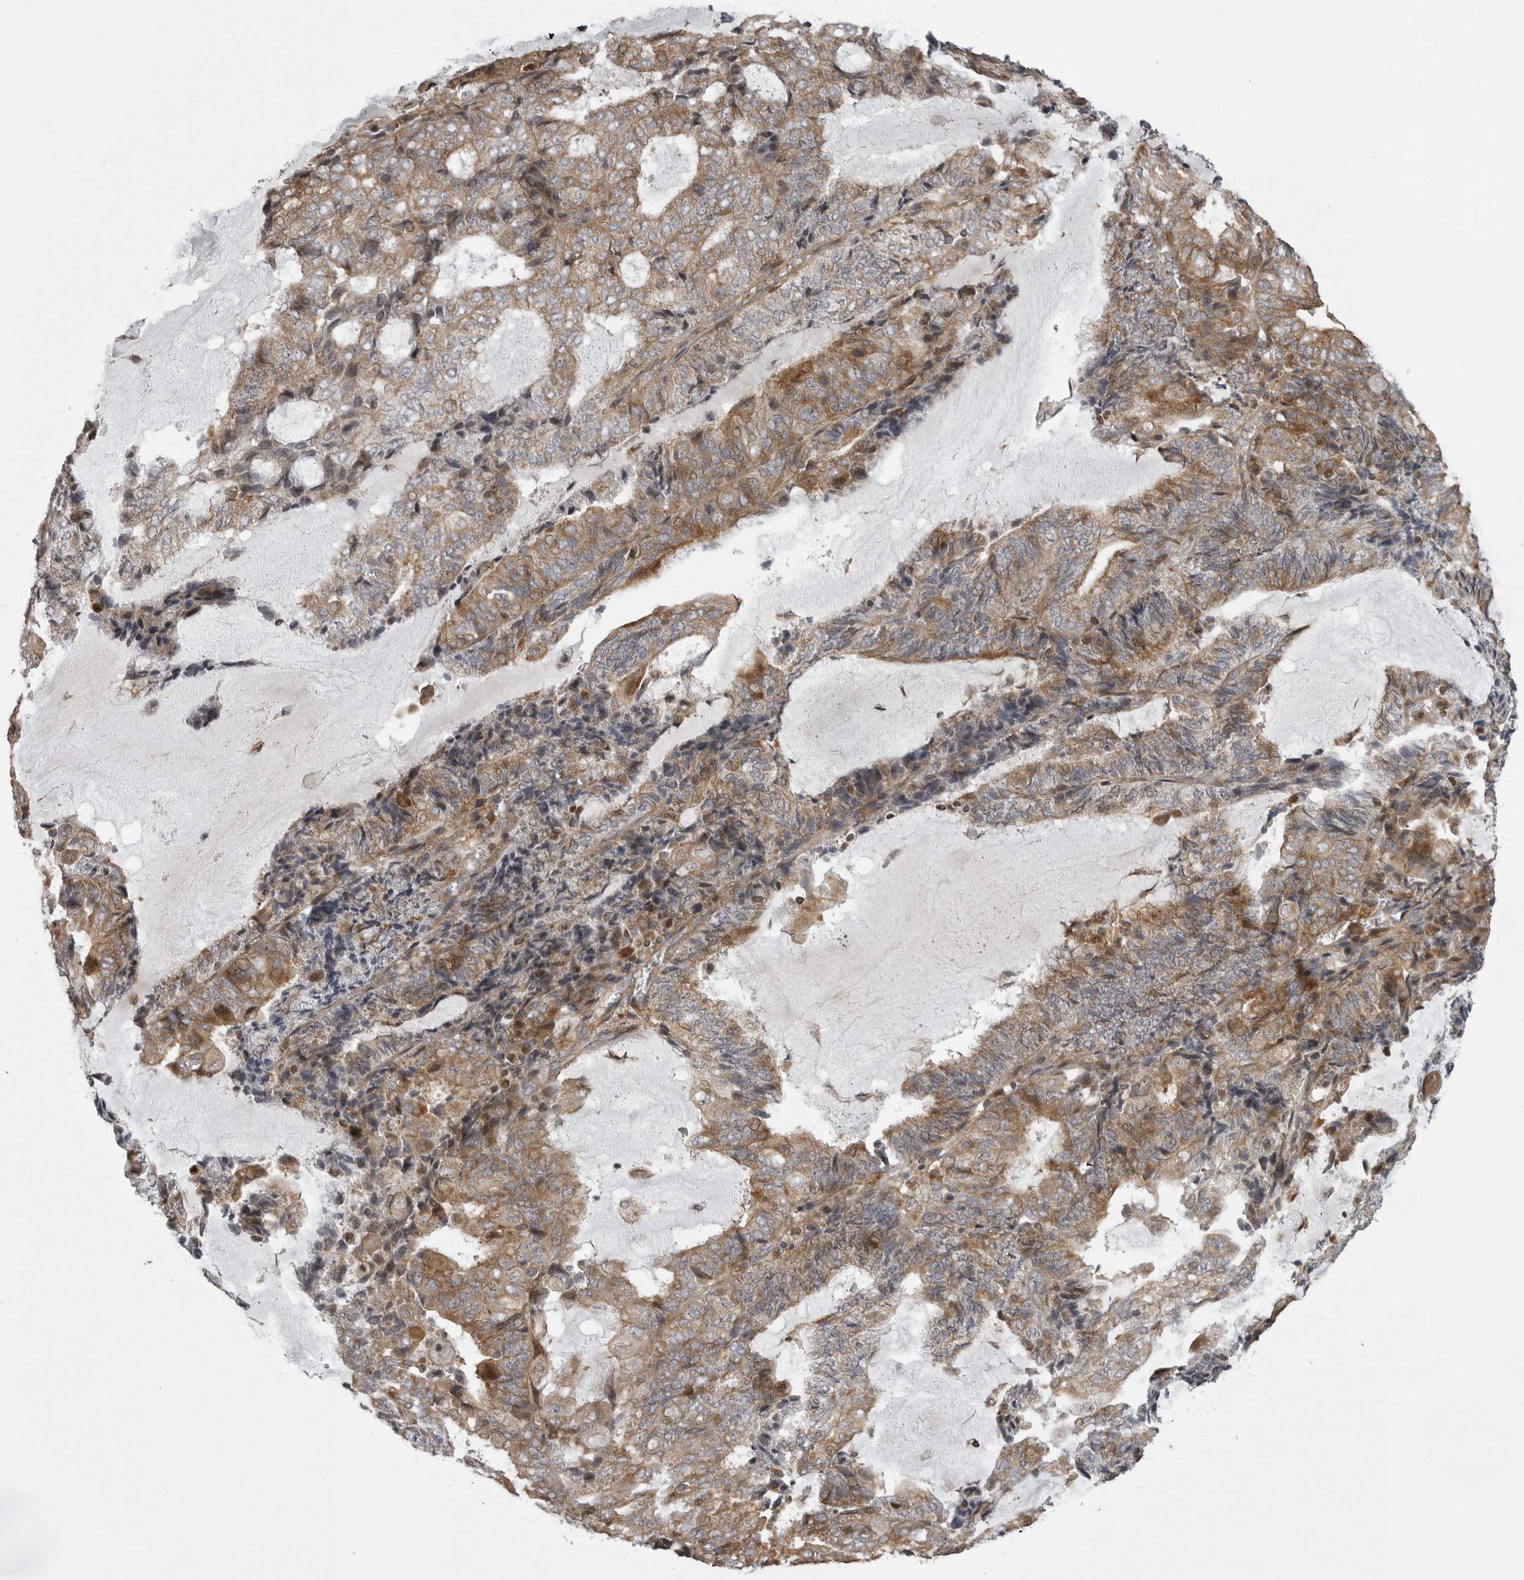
{"staining": {"intensity": "moderate", "quantity": ">75%", "location": "cytoplasmic/membranous"}, "tissue": "endometrial cancer", "cell_type": "Tumor cells", "image_type": "cancer", "snomed": [{"axis": "morphology", "description": "Adenocarcinoma, NOS"}, {"axis": "topography", "description": "Endometrium"}], "caption": "Immunohistochemistry image of human adenocarcinoma (endometrial) stained for a protein (brown), which reveals medium levels of moderate cytoplasmic/membranous staining in about >75% of tumor cells.", "gene": "ZNRF1", "patient": {"sex": "female", "age": 81}}